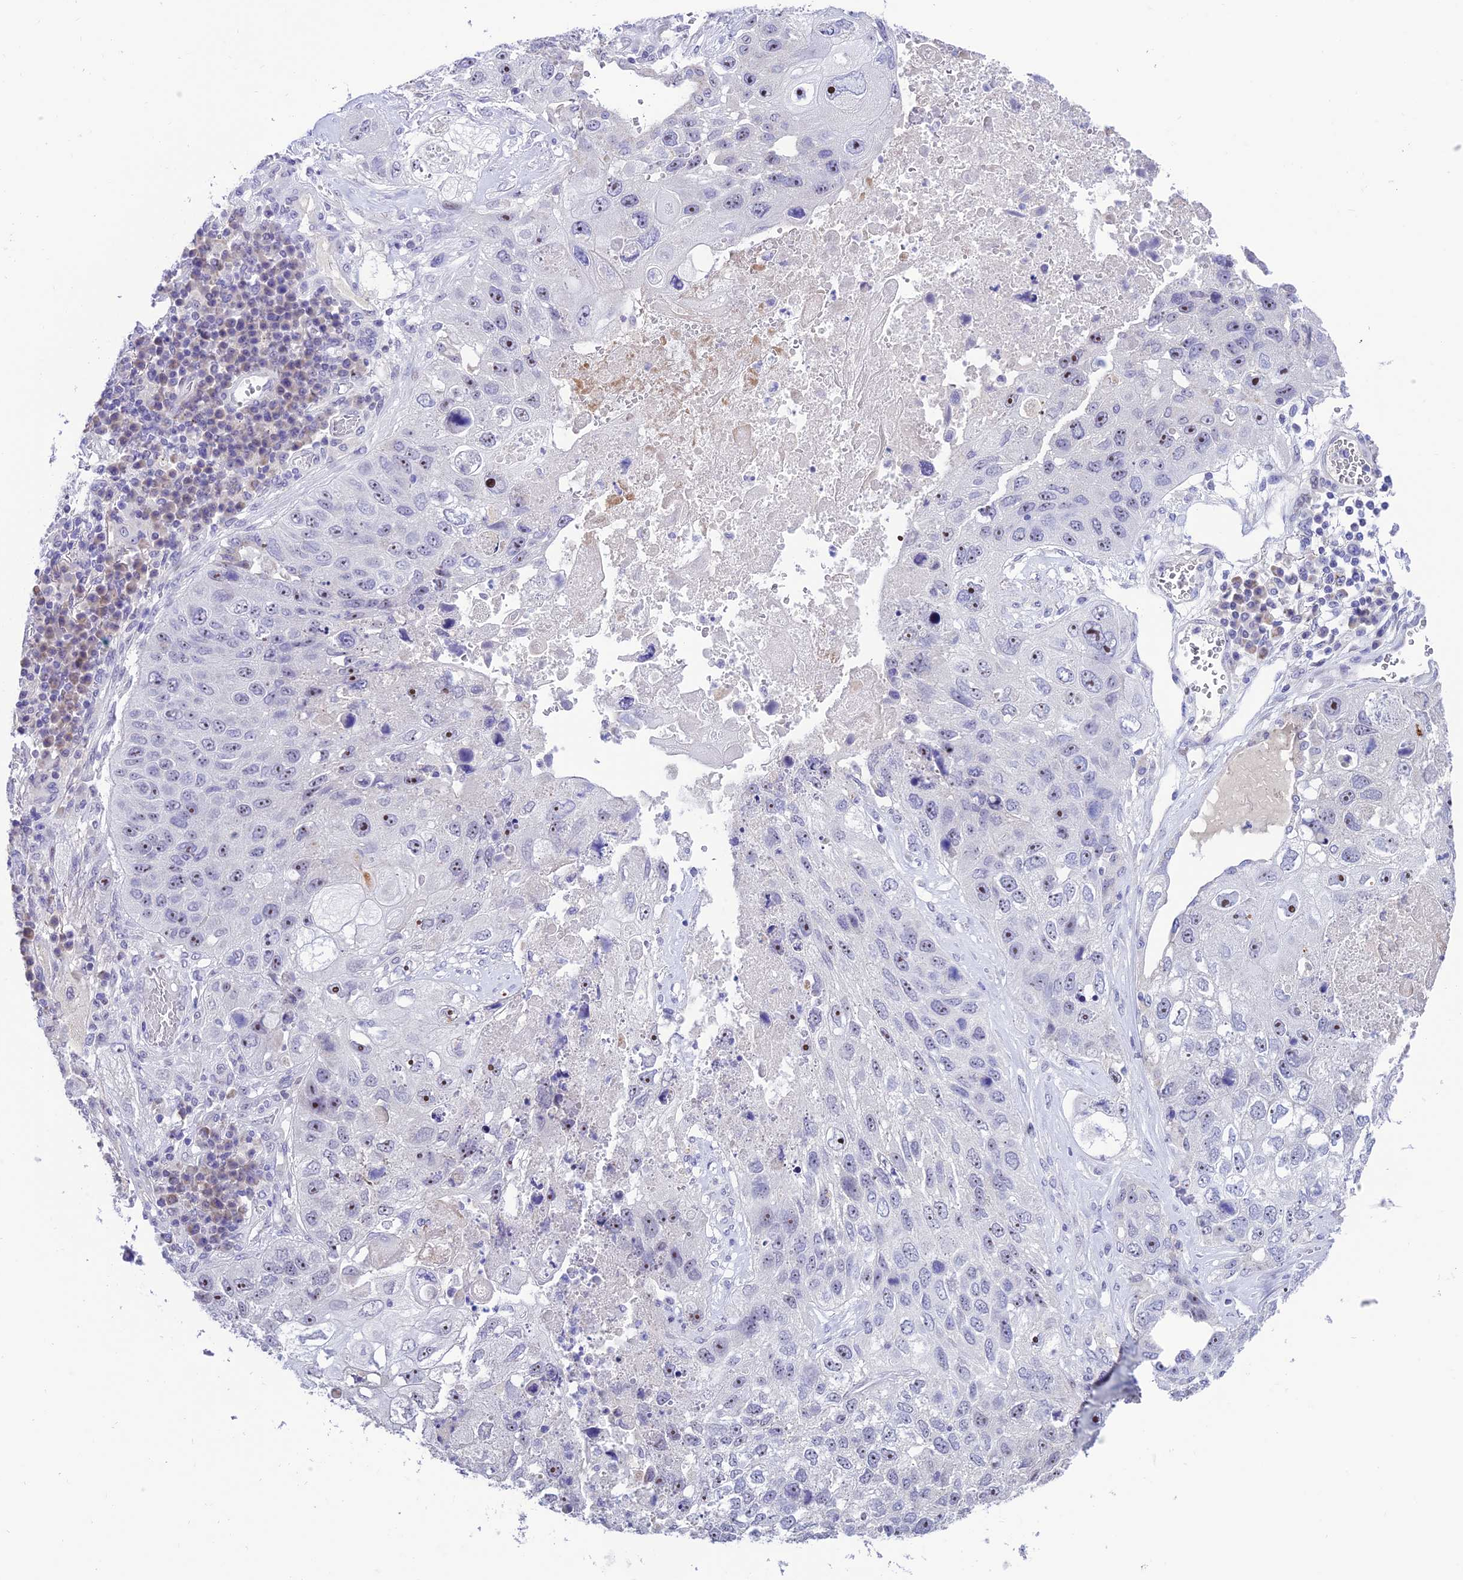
{"staining": {"intensity": "negative", "quantity": "none", "location": "none"}, "tissue": "lung cancer", "cell_type": "Tumor cells", "image_type": "cancer", "snomed": [{"axis": "morphology", "description": "Squamous cell carcinoma, NOS"}, {"axis": "topography", "description": "Lung"}], "caption": "Immunohistochemistry (IHC) of lung cancer shows no staining in tumor cells.", "gene": "SLC10A1", "patient": {"sex": "male", "age": 61}}